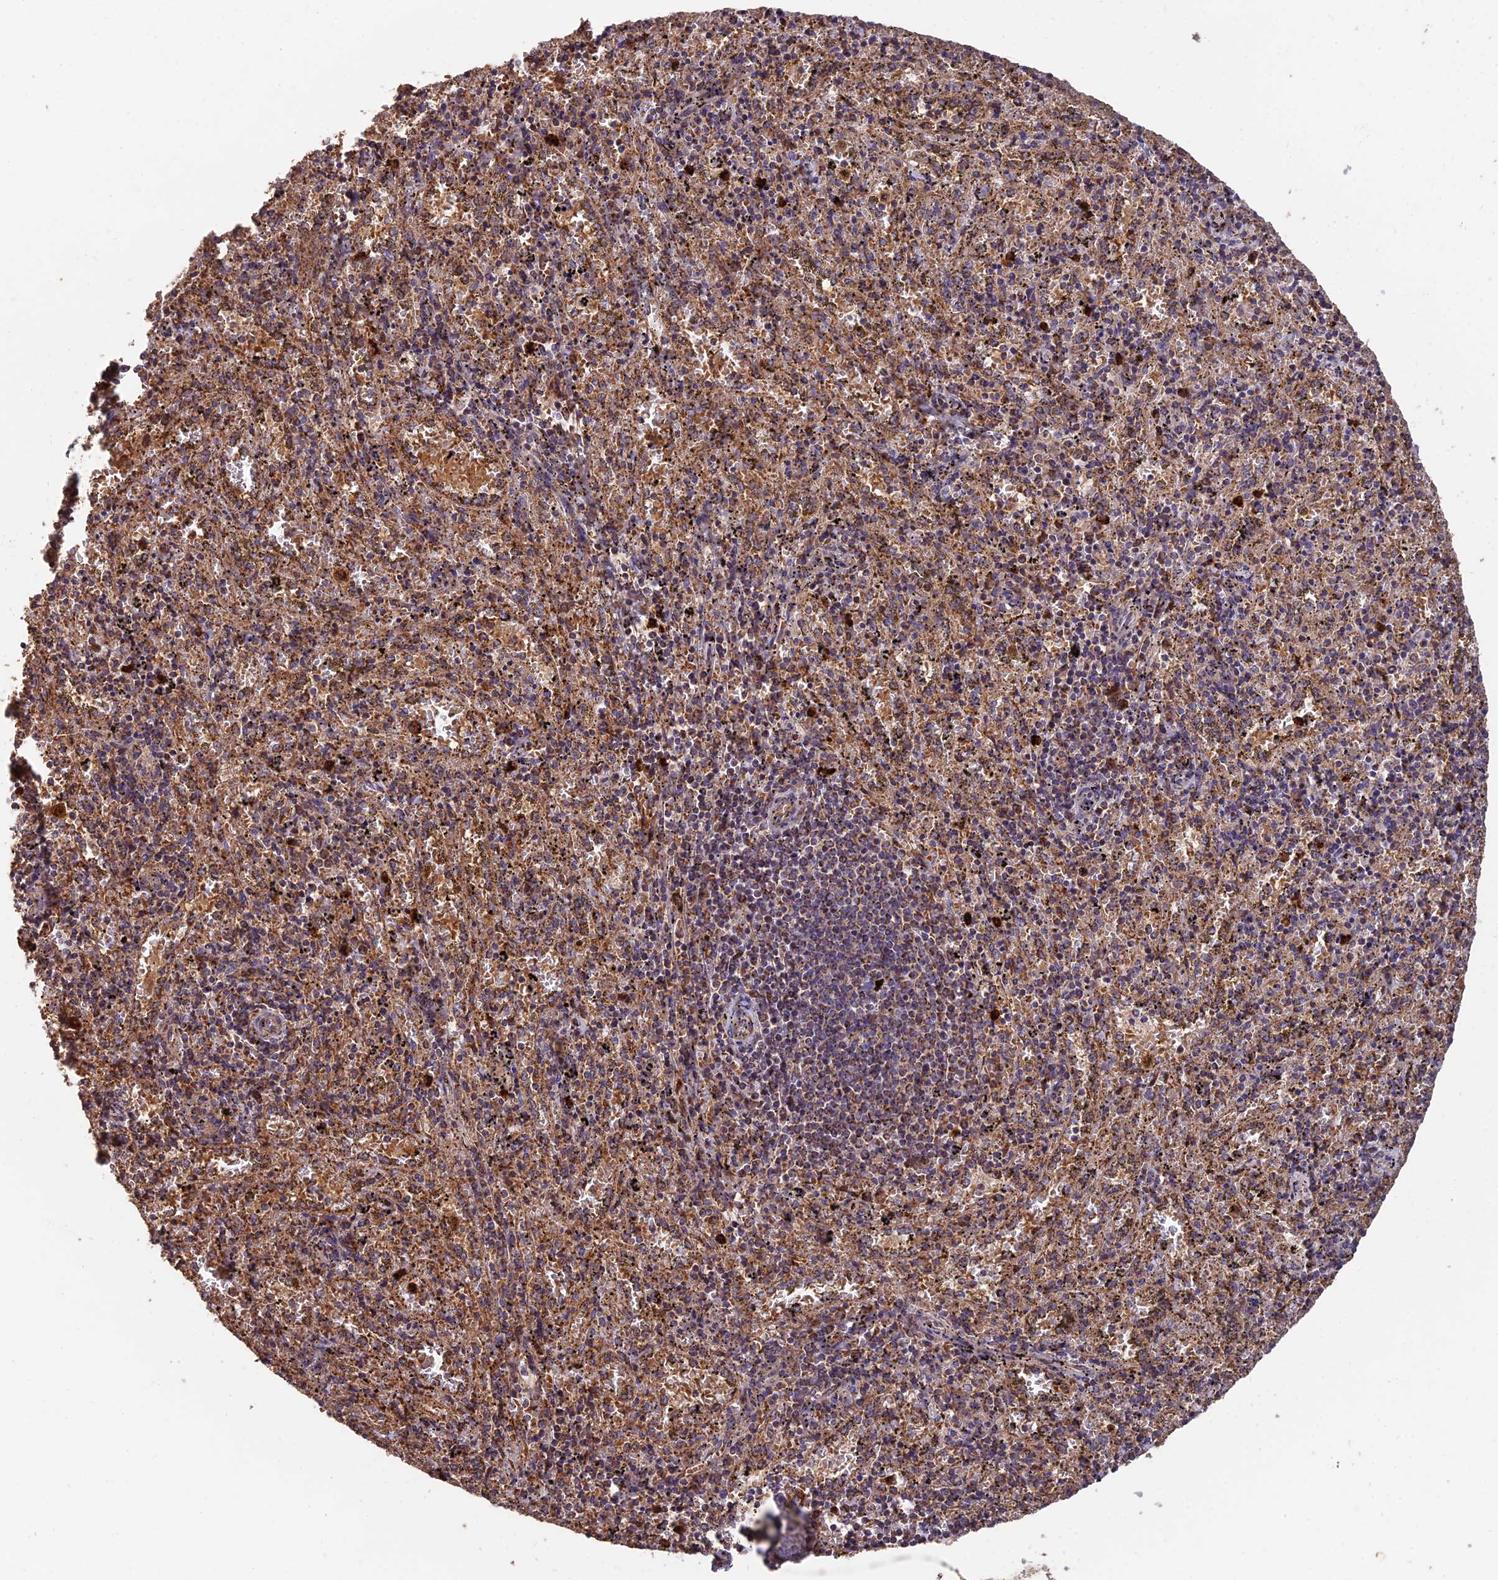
{"staining": {"intensity": "moderate", "quantity": "25%-75%", "location": "cytoplasmic/membranous"}, "tissue": "spleen", "cell_type": "Cells in red pulp", "image_type": "normal", "snomed": [{"axis": "morphology", "description": "Normal tissue, NOS"}, {"axis": "topography", "description": "Spleen"}], "caption": "Immunohistochemistry (IHC) histopathology image of benign spleen: human spleen stained using IHC displays medium levels of moderate protein expression localized specifically in the cytoplasmic/membranous of cells in red pulp, appearing as a cytoplasmic/membranous brown color.", "gene": "IFT22", "patient": {"sex": "male", "age": 11}}